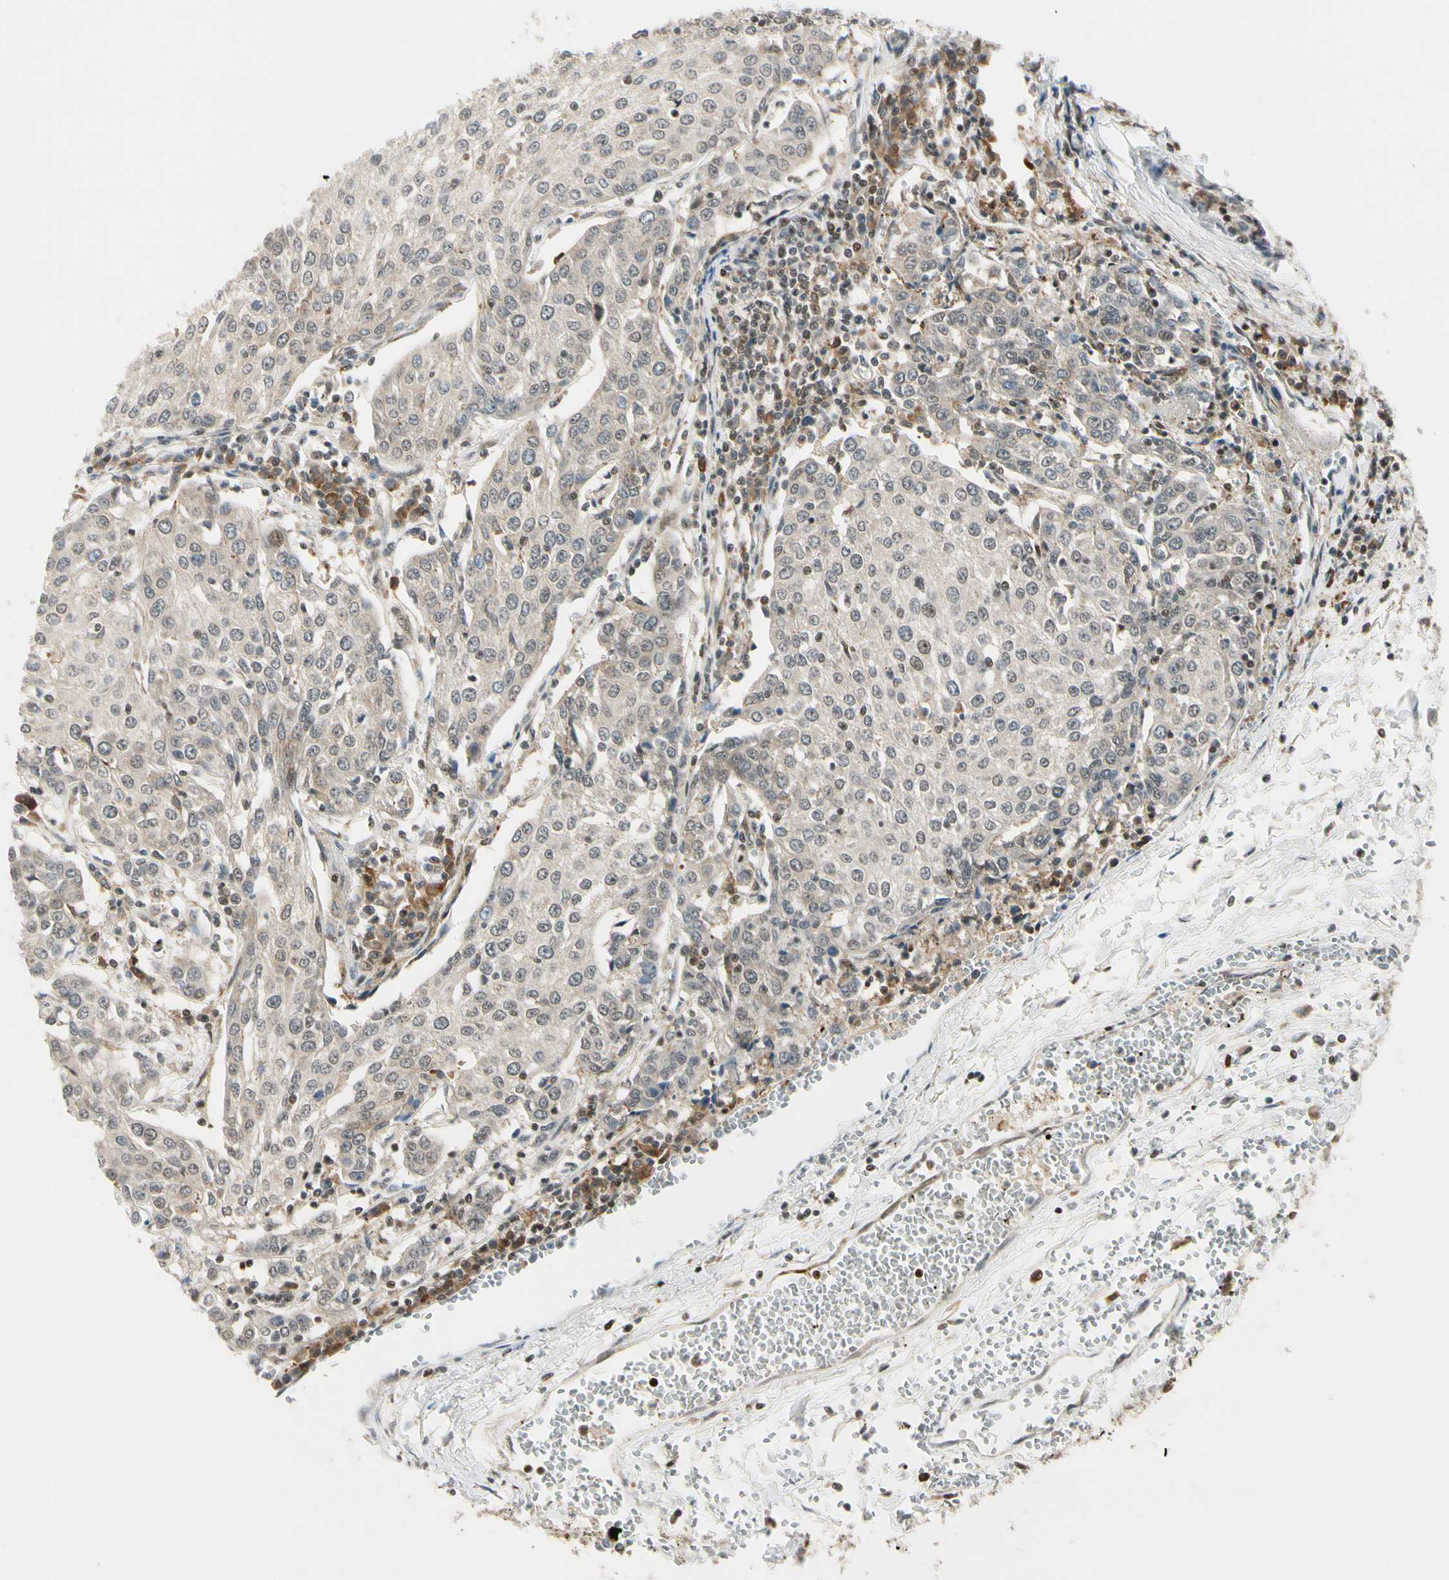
{"staining": {"intensity": "weak", "quantity": "25%-75%", "location": "cytoplasmic/membranous"}, "tissue": "urothelial cancer", "cell_type": "Tumor cells", "image_type": "cancer", "snomed": [{"axis": "morphology", "description": "Urothelial carcinoma, High grade"}, {"axis": "topography", "description": "Urinary bladder"}], "caption": "Immunohistochemical staining of human urothelial cancer demonstrates weak cytoplasmic/membranous protein positivity in approximately 25%-75% of tumor cells. (IHC, brightfield microscopy, high magnification).", "gene": "DAXX", "patient": {"sex": "female", "age": 85}}